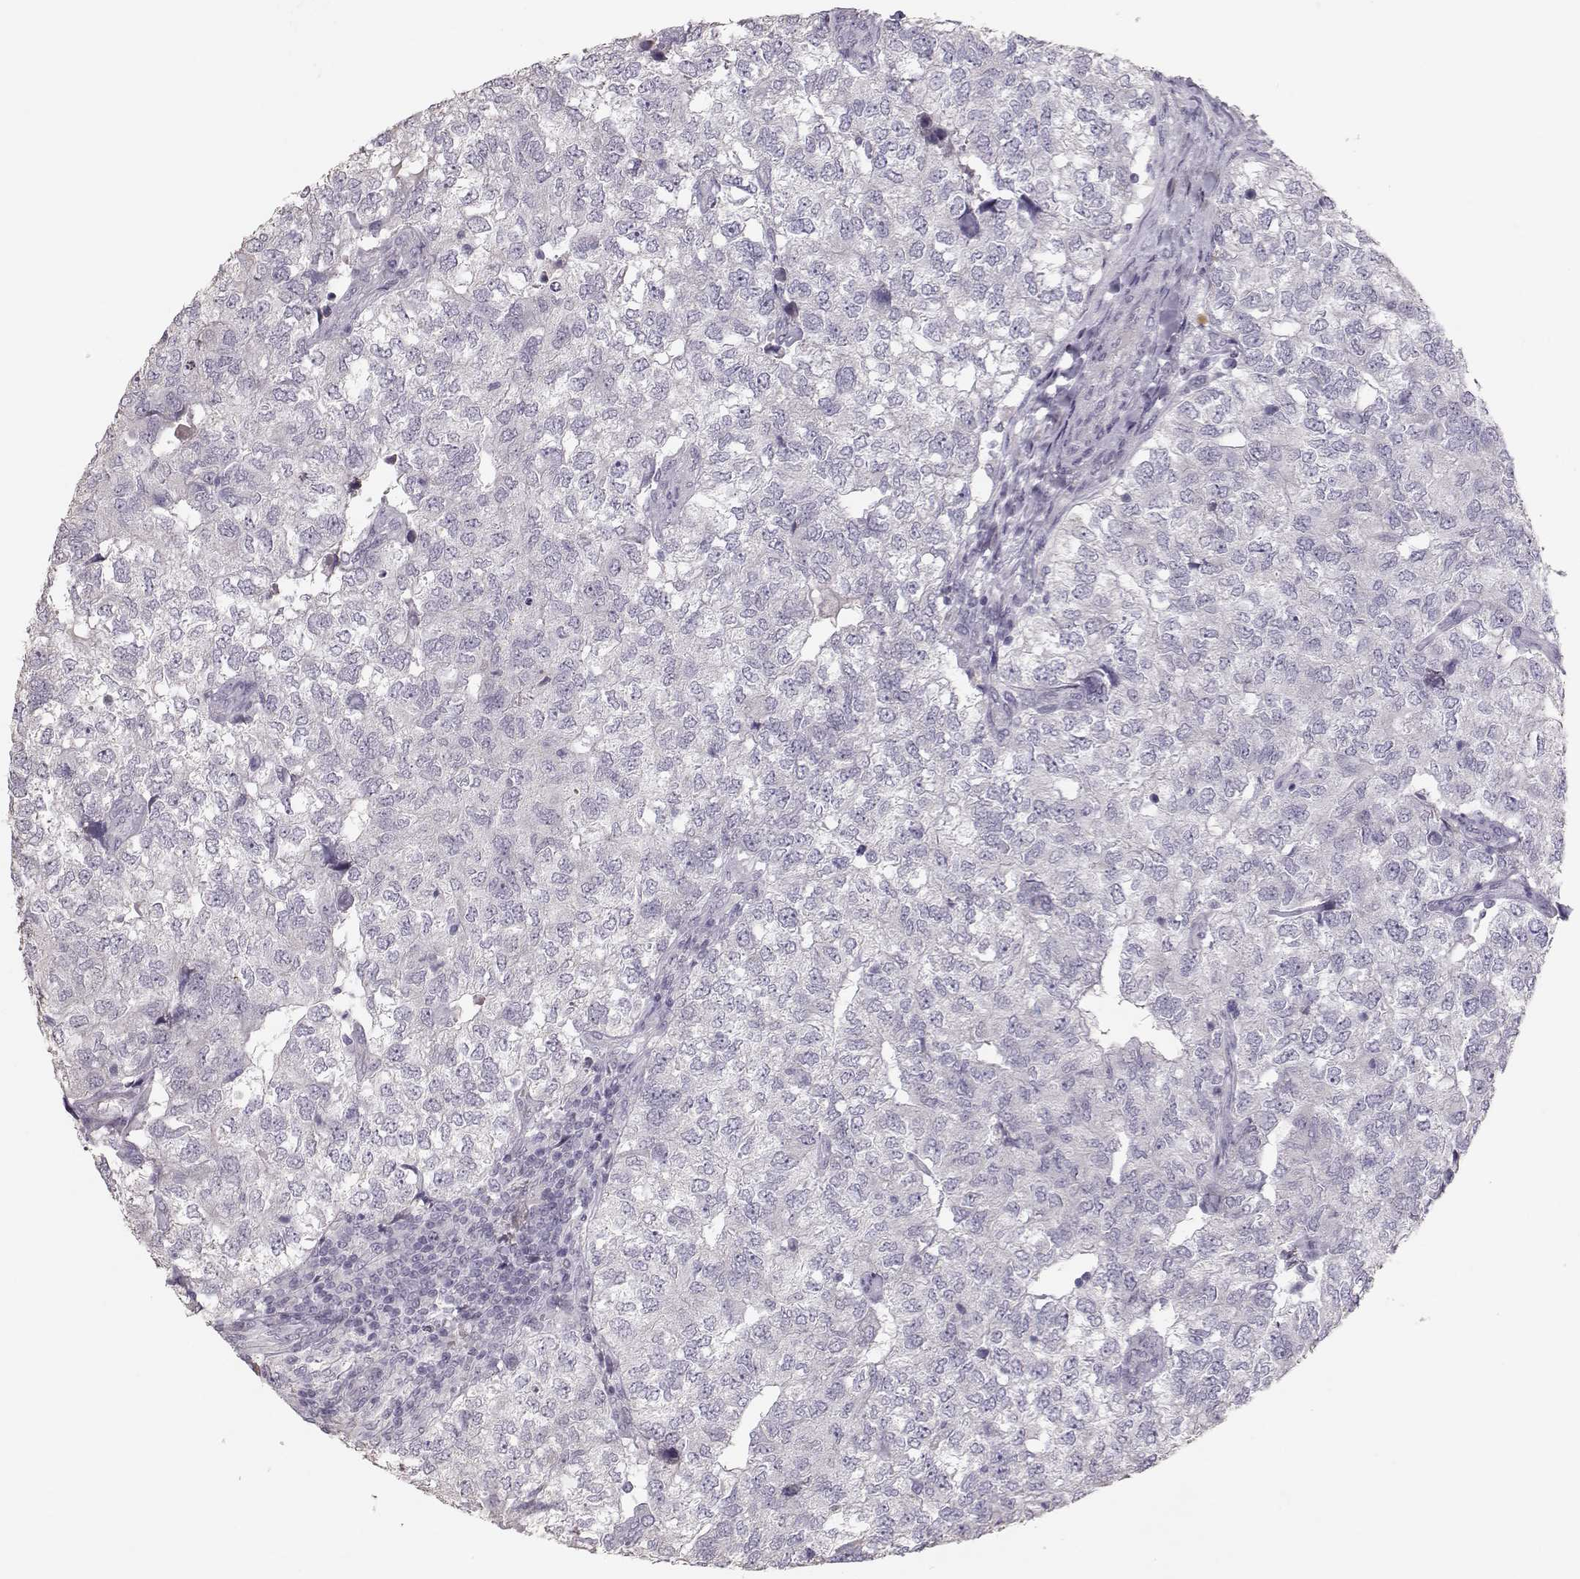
{"staining": {"intensity": "negative", "quantity": "none", "location": "none"}, "tissue": "breast cancer", "cell_type": "Tumor cells", "image_type": "cancer", "snomed": [{"axis": "morphology", "description": "Duct carcinoma"}, {"axis": "topography", "description": "Breast"}], "caption": "There is no significant expression in tumor cells of breast cancer. (Brightfield microscopy of DAB (3,3'-diaminobenzidine) IHC at high magnification).", "gene": "POU1F1", "patient": {"sex": "female", "age": 30}}